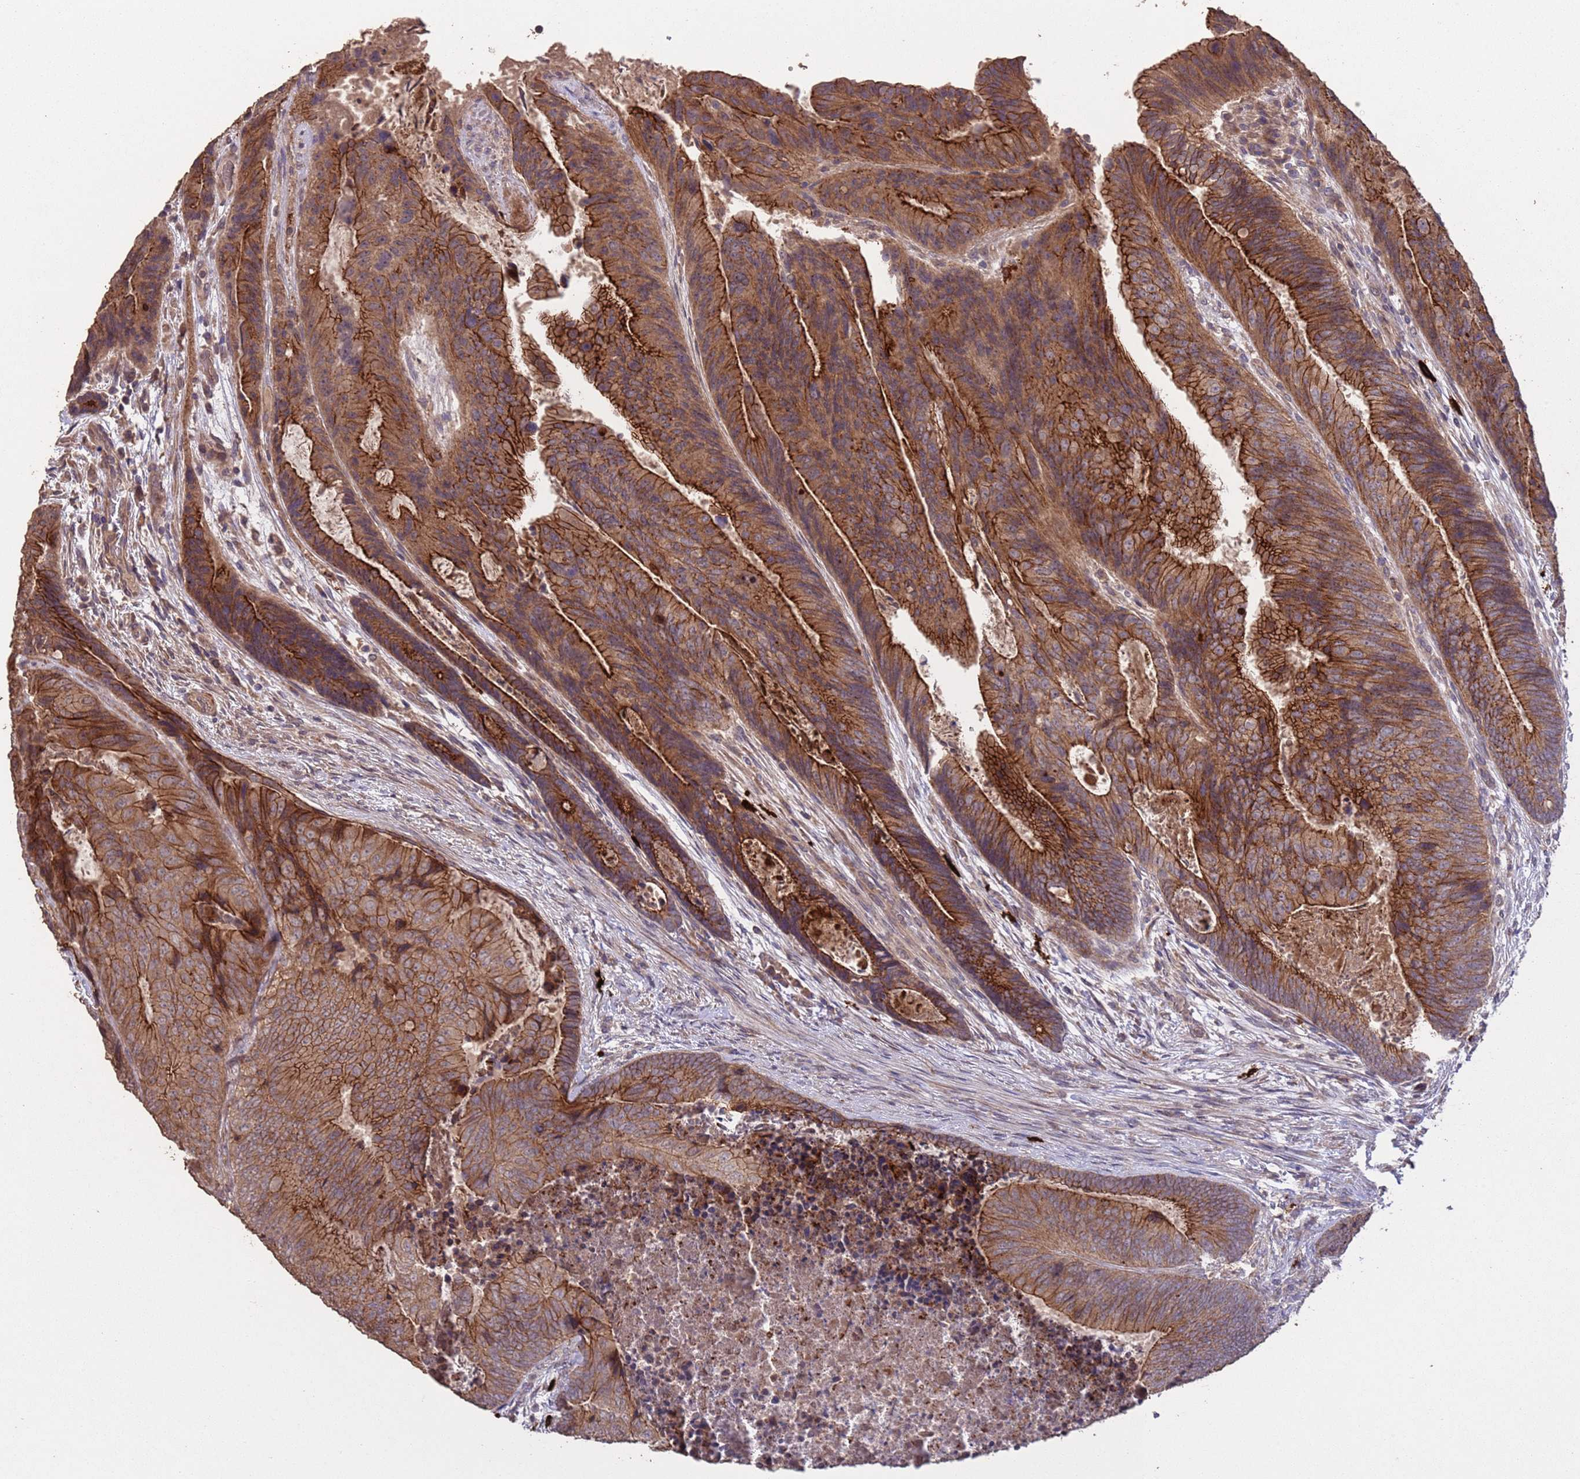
{"staining": {"intensity": "strong", "quantity": ">75%", "location": "cytoplasmic/membranous"}, "tissue": "colorectal cancer", "cell_type": "Tumor cells", "image_type": "cancer", "snomed": [{"axis": "morphology", "description": "Adenocarcinoma, NOS"}, {"axis": "topography", "description": "Colon"}], "caption": "Tumor cells reveal high levels of strong cytoplasmic/membranous positivity in approximately >75% of cells in human colorectal cancer (adenocarcinoma).", "gene": "SLC9B2", "patient": {"sex": "female", "age": 67}}